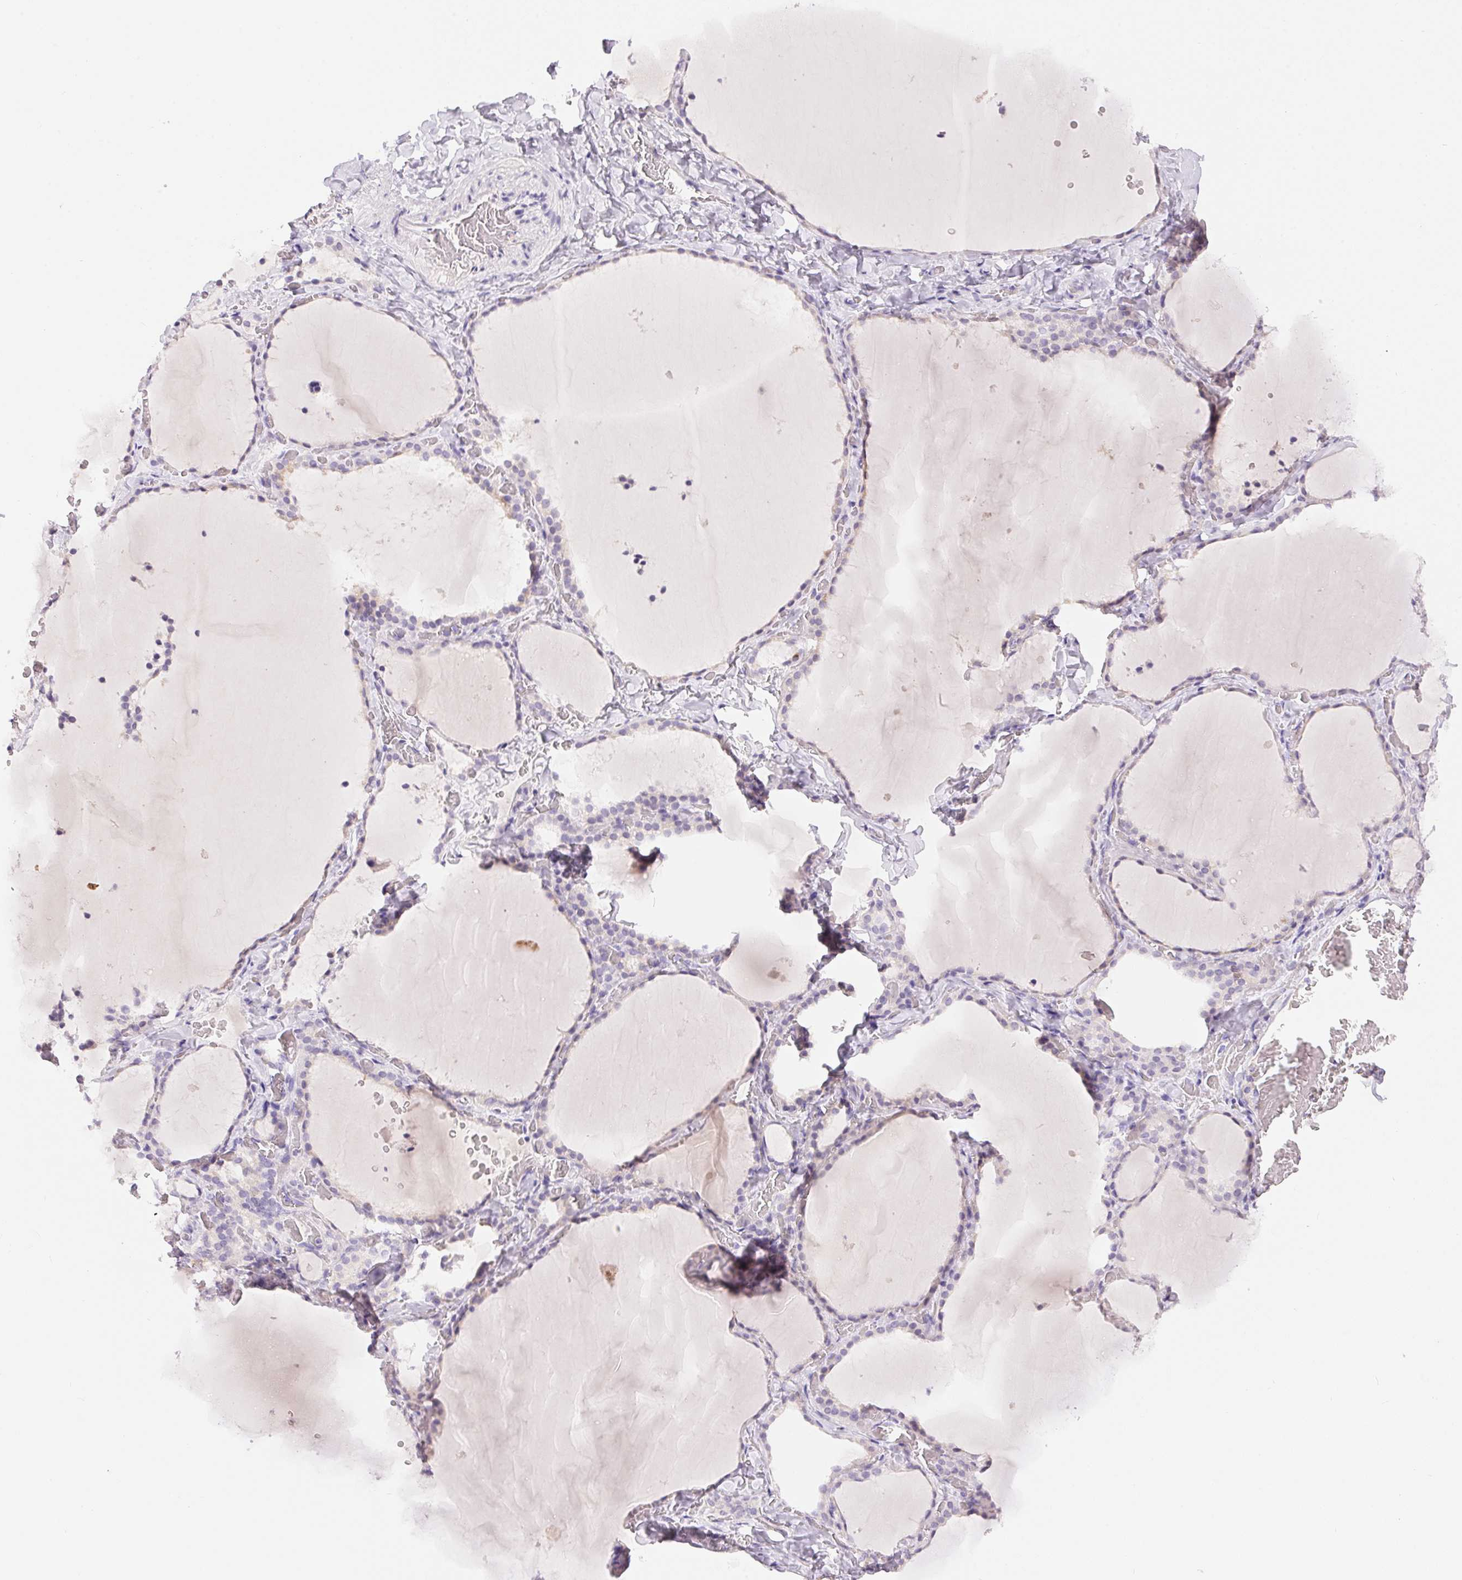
{"staining": {"intensity": "weak", "quantity": "<25%", "location": "cytoplasmic/membranous"}, "tissue": "thyroid gland", "cell_type": "Glandular cells", "image_type": "normal", "snomed": [{"axis": "morphology", "description": "Normal tissue, NOS"}, {"axis": "topography", "description": "Thyroid gland"}], "caption": "This is an IHC image of unremarkable human thyroid gland. There is no expression in glandular cells.", "gene": "PNLIPRP3", "patient": {"sex": "female", "age": 22}}